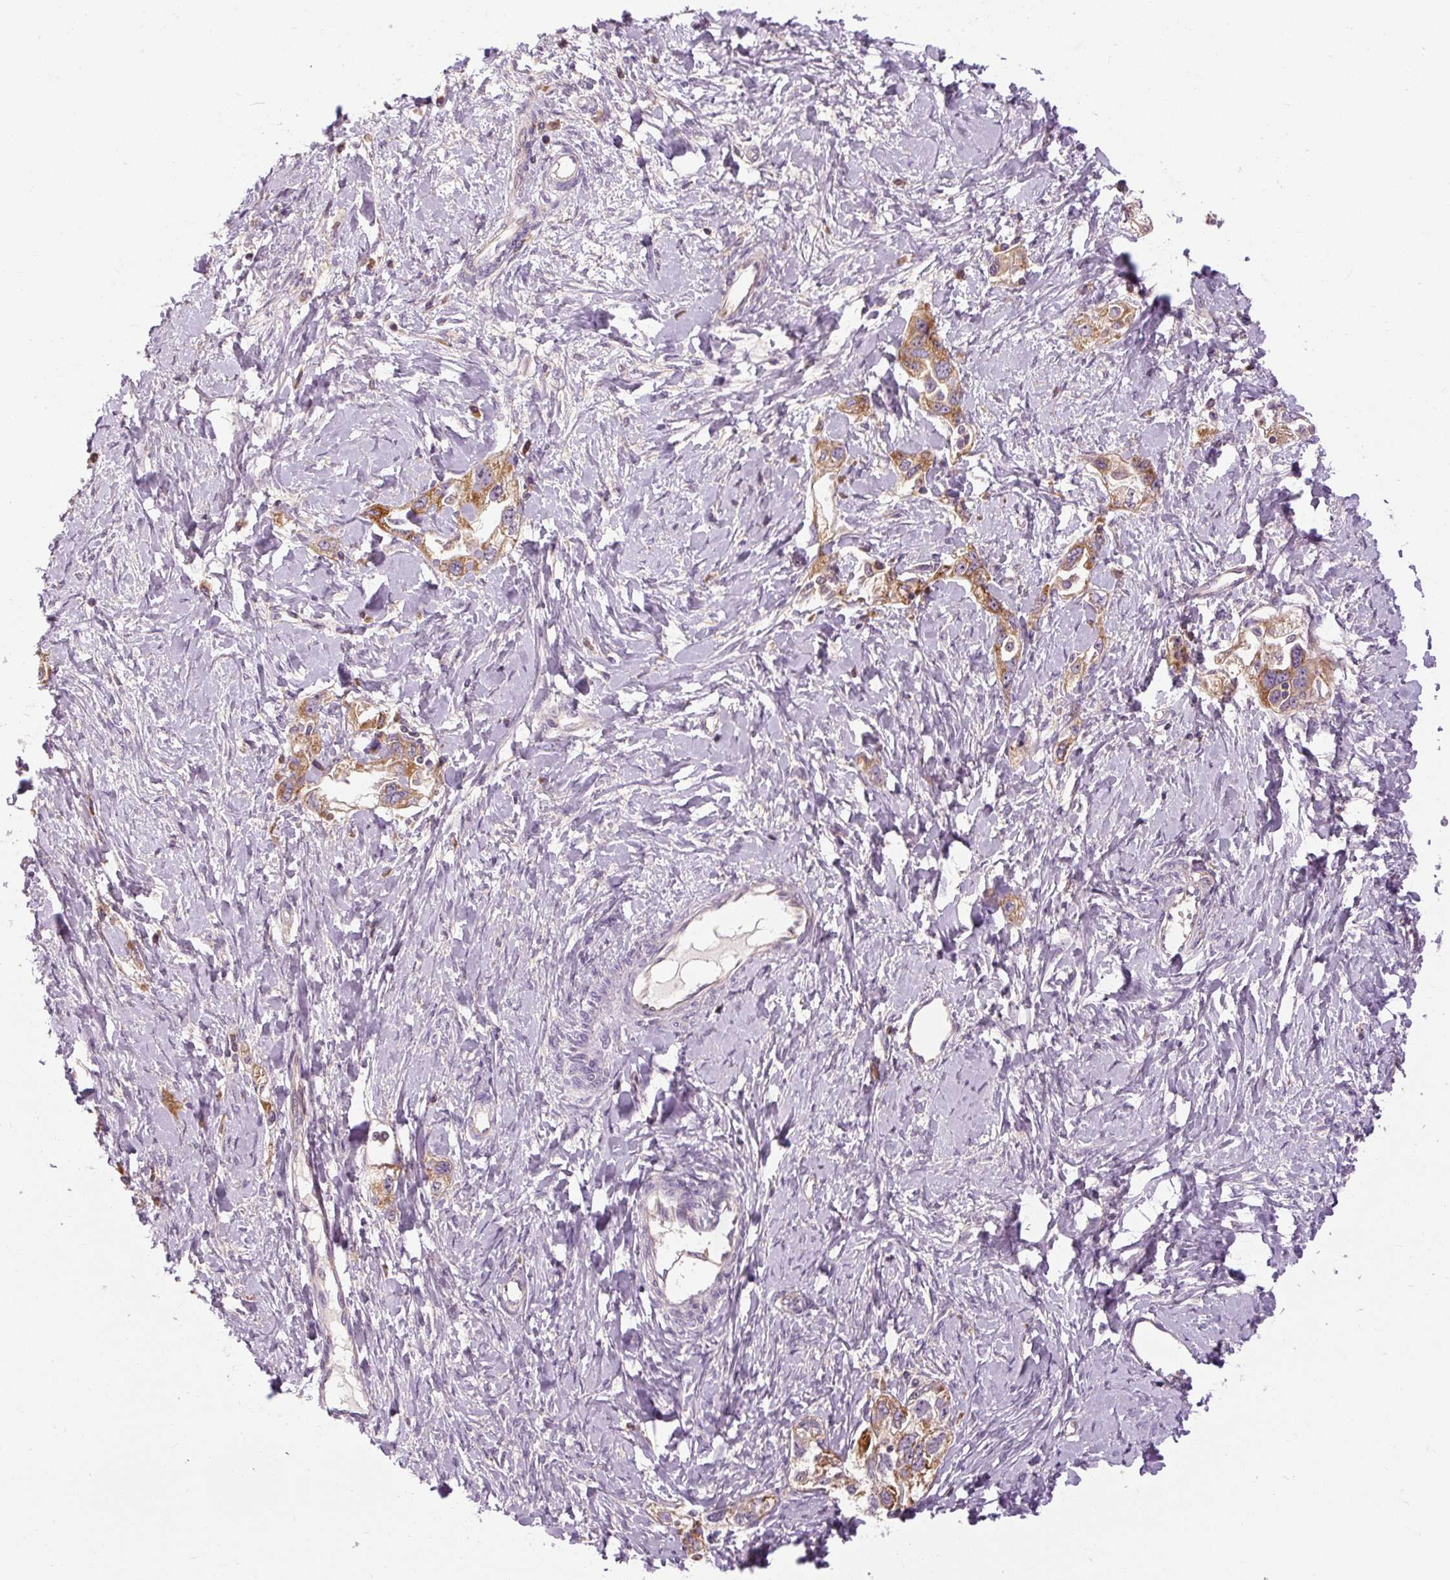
{"staining": {"intensity": "moderate", "quantity": ">75%", "location": "cytoplasmic/membranous"}, "tissue": "ovarian cancer", "cell_type": "Tumor cells", "image_type": "cancer", "snomed": [{"axis": "morphology", "description": "Carcinoma, NOS"}, {"axis": "morphology", "description": "Cystadenocarcinoma, serous, NOS"}, {"axis": "topography", "description": "Ovary"}], "caption": "Moderate cytoplasmic/membranous expression for a protein is identified in approximately >75% of tumor cells of ovarian carcinoma using IHC.", "gene": "PRSS48", "patient": {"sex": "female", "age": 69}}